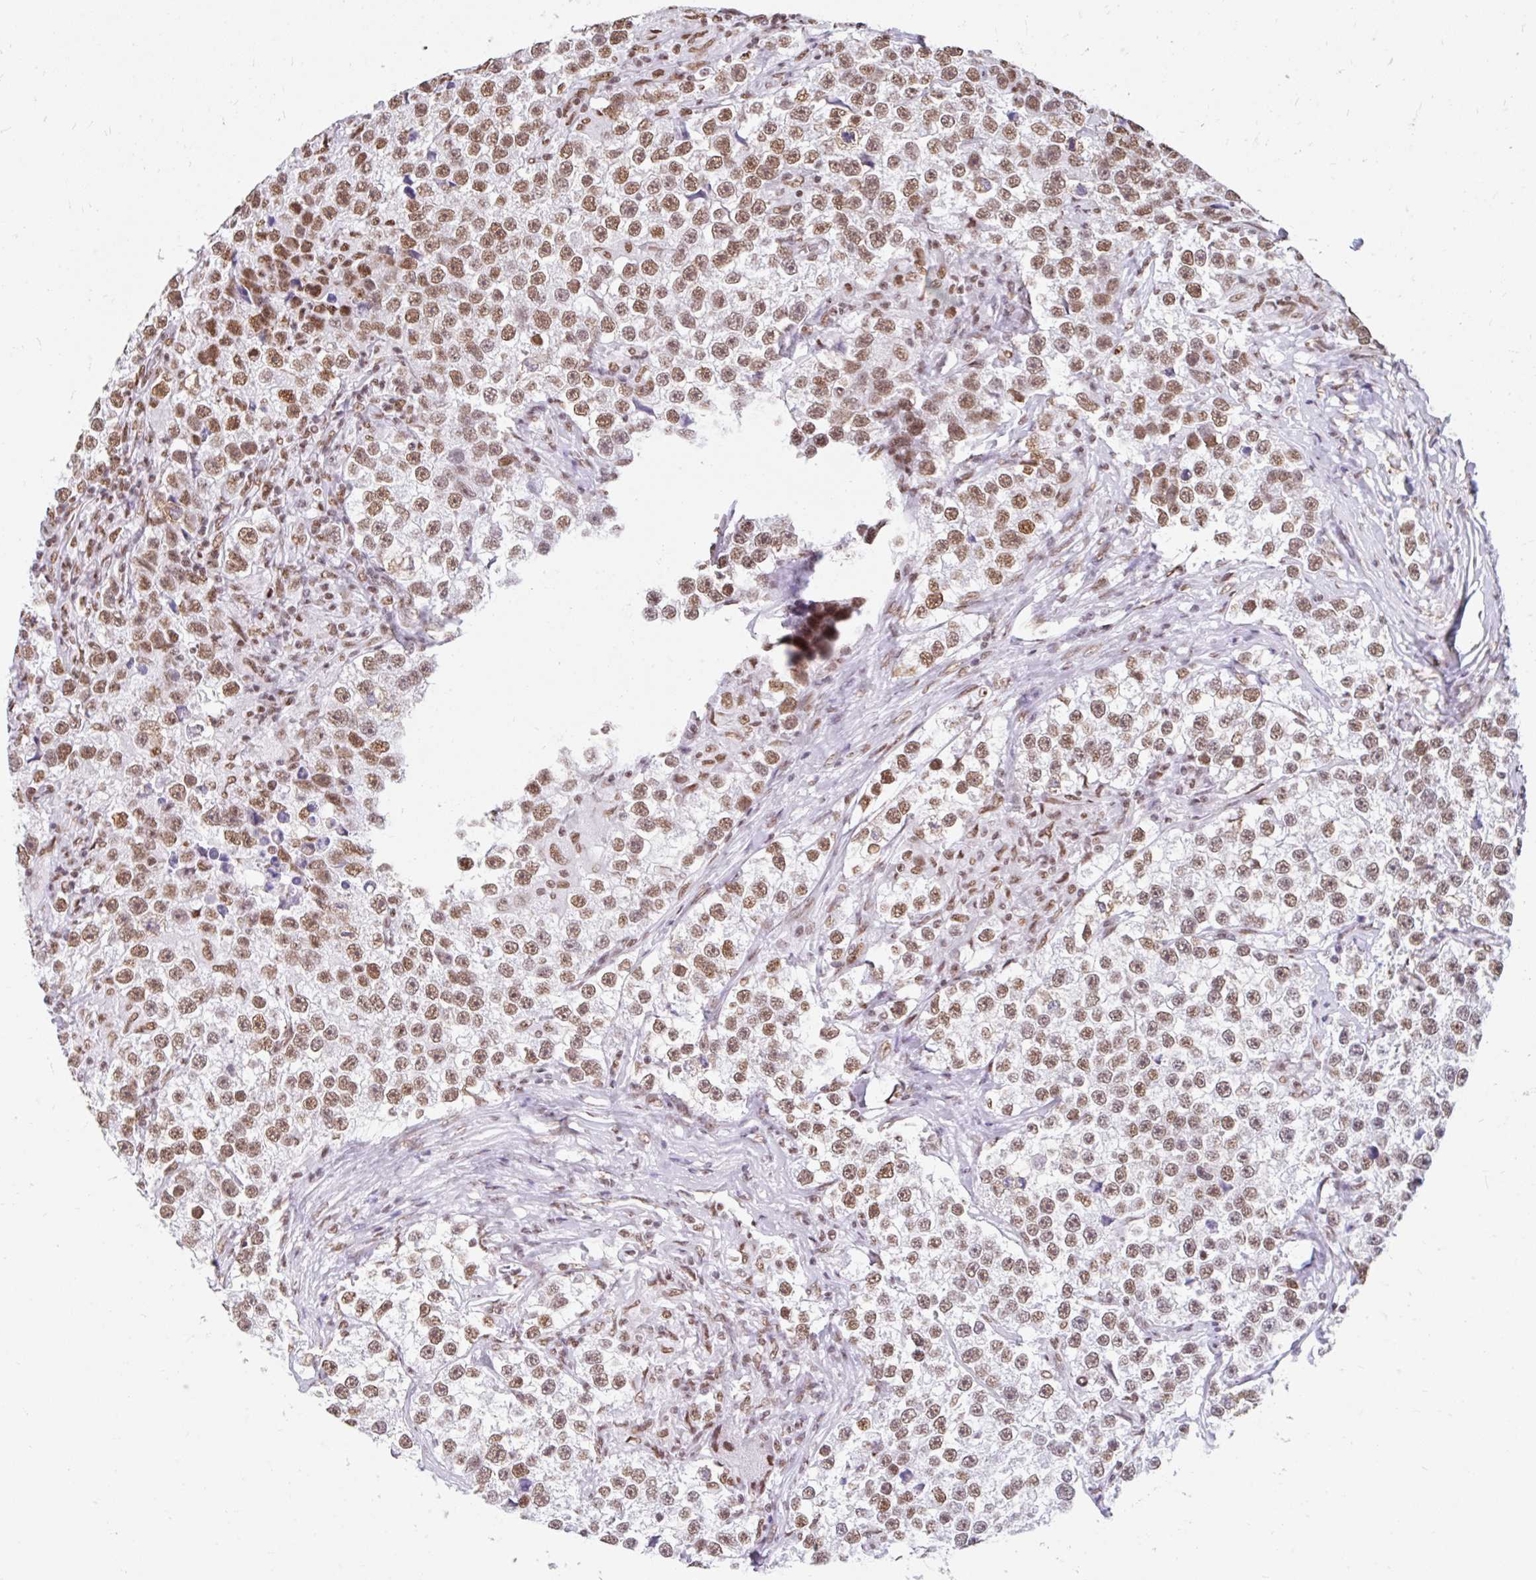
{"staining": {"intensity": "moderate", "quantity": ">75%", "location": "nuclear"}, "tissue": "testis cancer", "cell_type": "Tumor cells", "image_type": "cancer", "snomed": [{"axis": "morphology", "description": "Seminoma, NOS"}, {"axis": "topography", "description": "Testis"}], "caption": "An IHC image of tumor tissue is shown. Protein staining in brown highlights moderate nuclear positivity in testis cancer (seminoma) within tumor cells.", "gene": "KHDRBS1", "patient": {"sex": "male", "age": 46}}